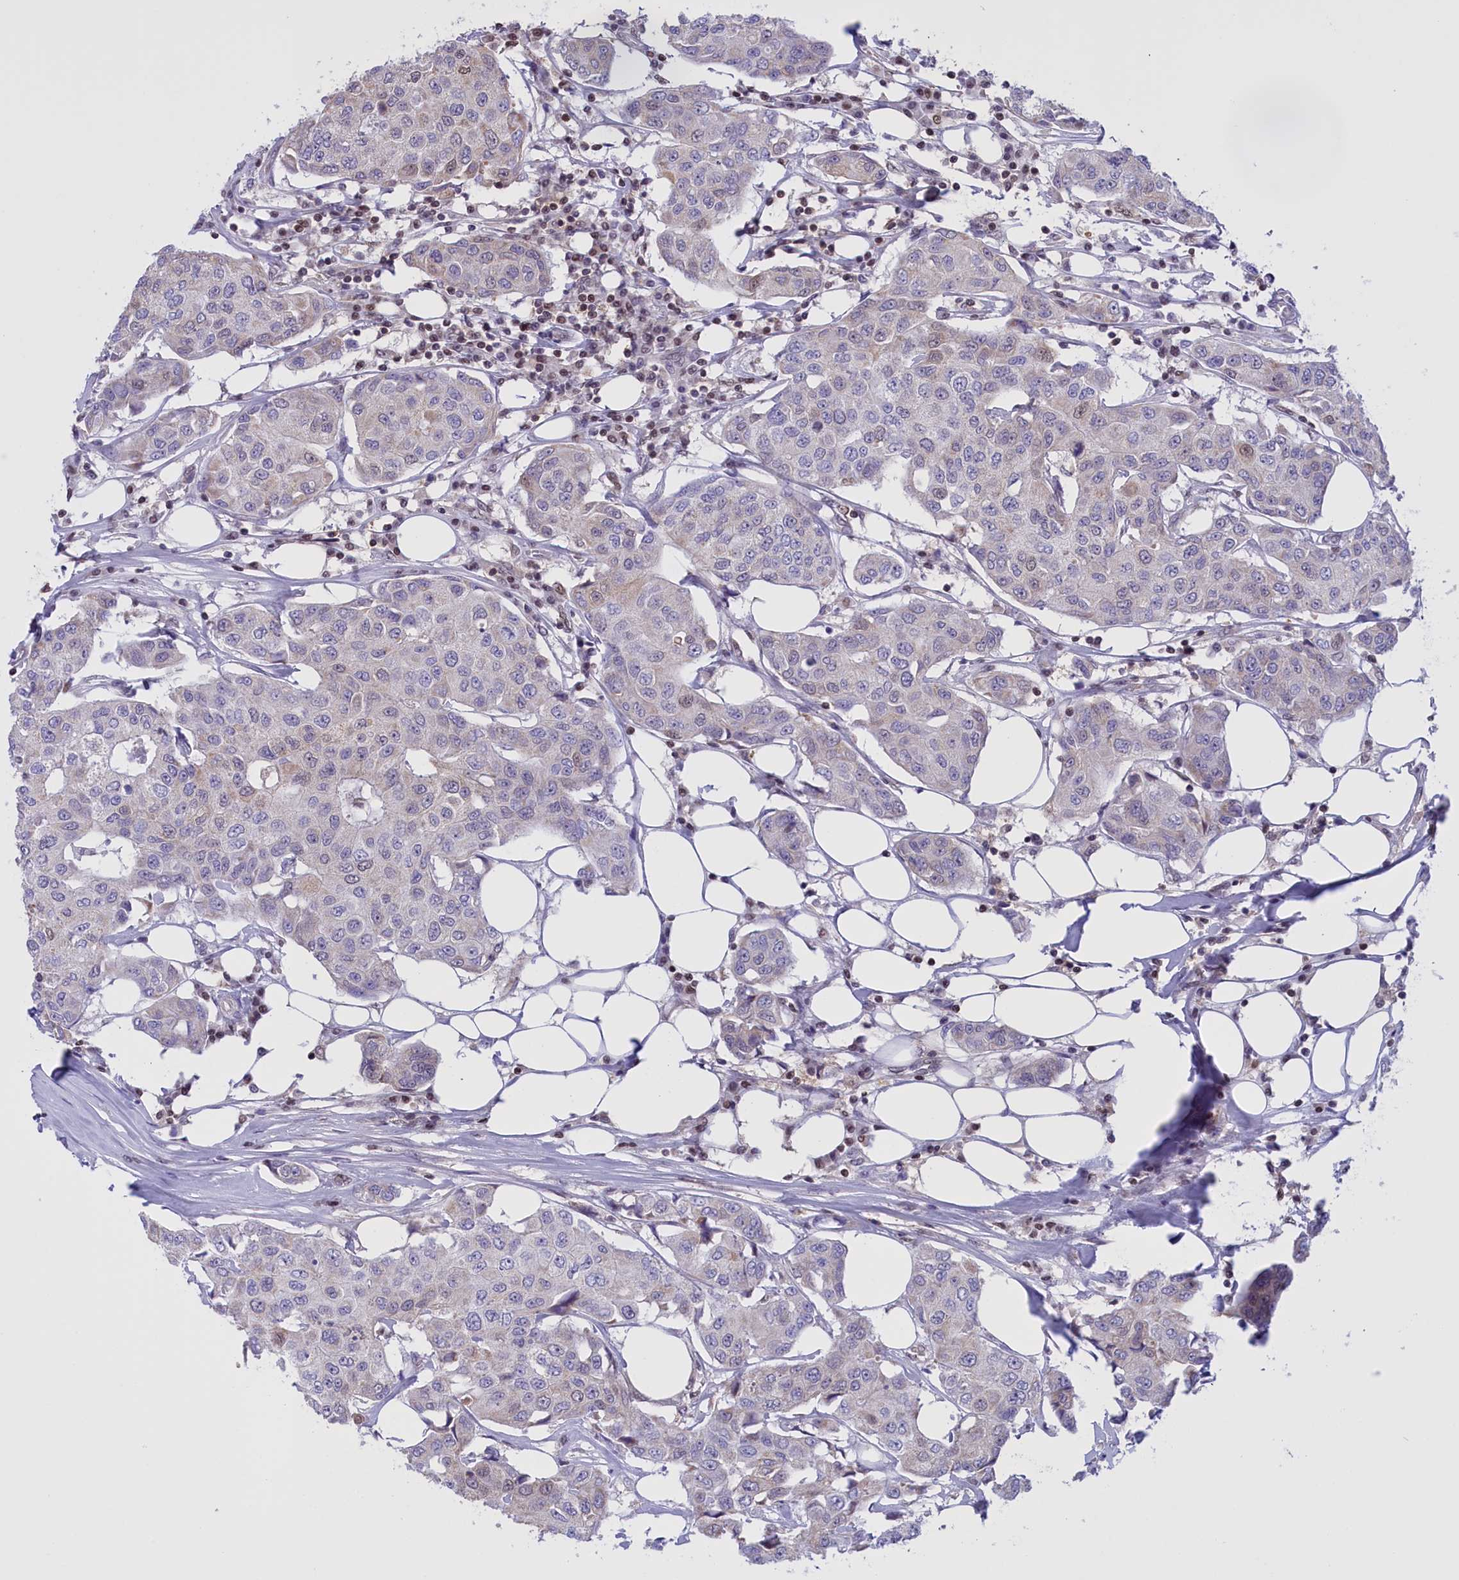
{"staining": {"intensity": "negative", "quantity": "none", "location": "none"}, "tissue": "breast cancer", "cell_type": "Tumor cells", "image_type": "cancer", "snomed": [{"axis": "morphology", "description": "Duct carcinoma"}, {"axis": "topography", "description": "Breast"}], "caption": "There is no significant expression in tumor cells of breast cancer (infiltrating ductal carcinoma).", "gene": "IZUMO2", "patient": {"sex": "female", "age": 80}}